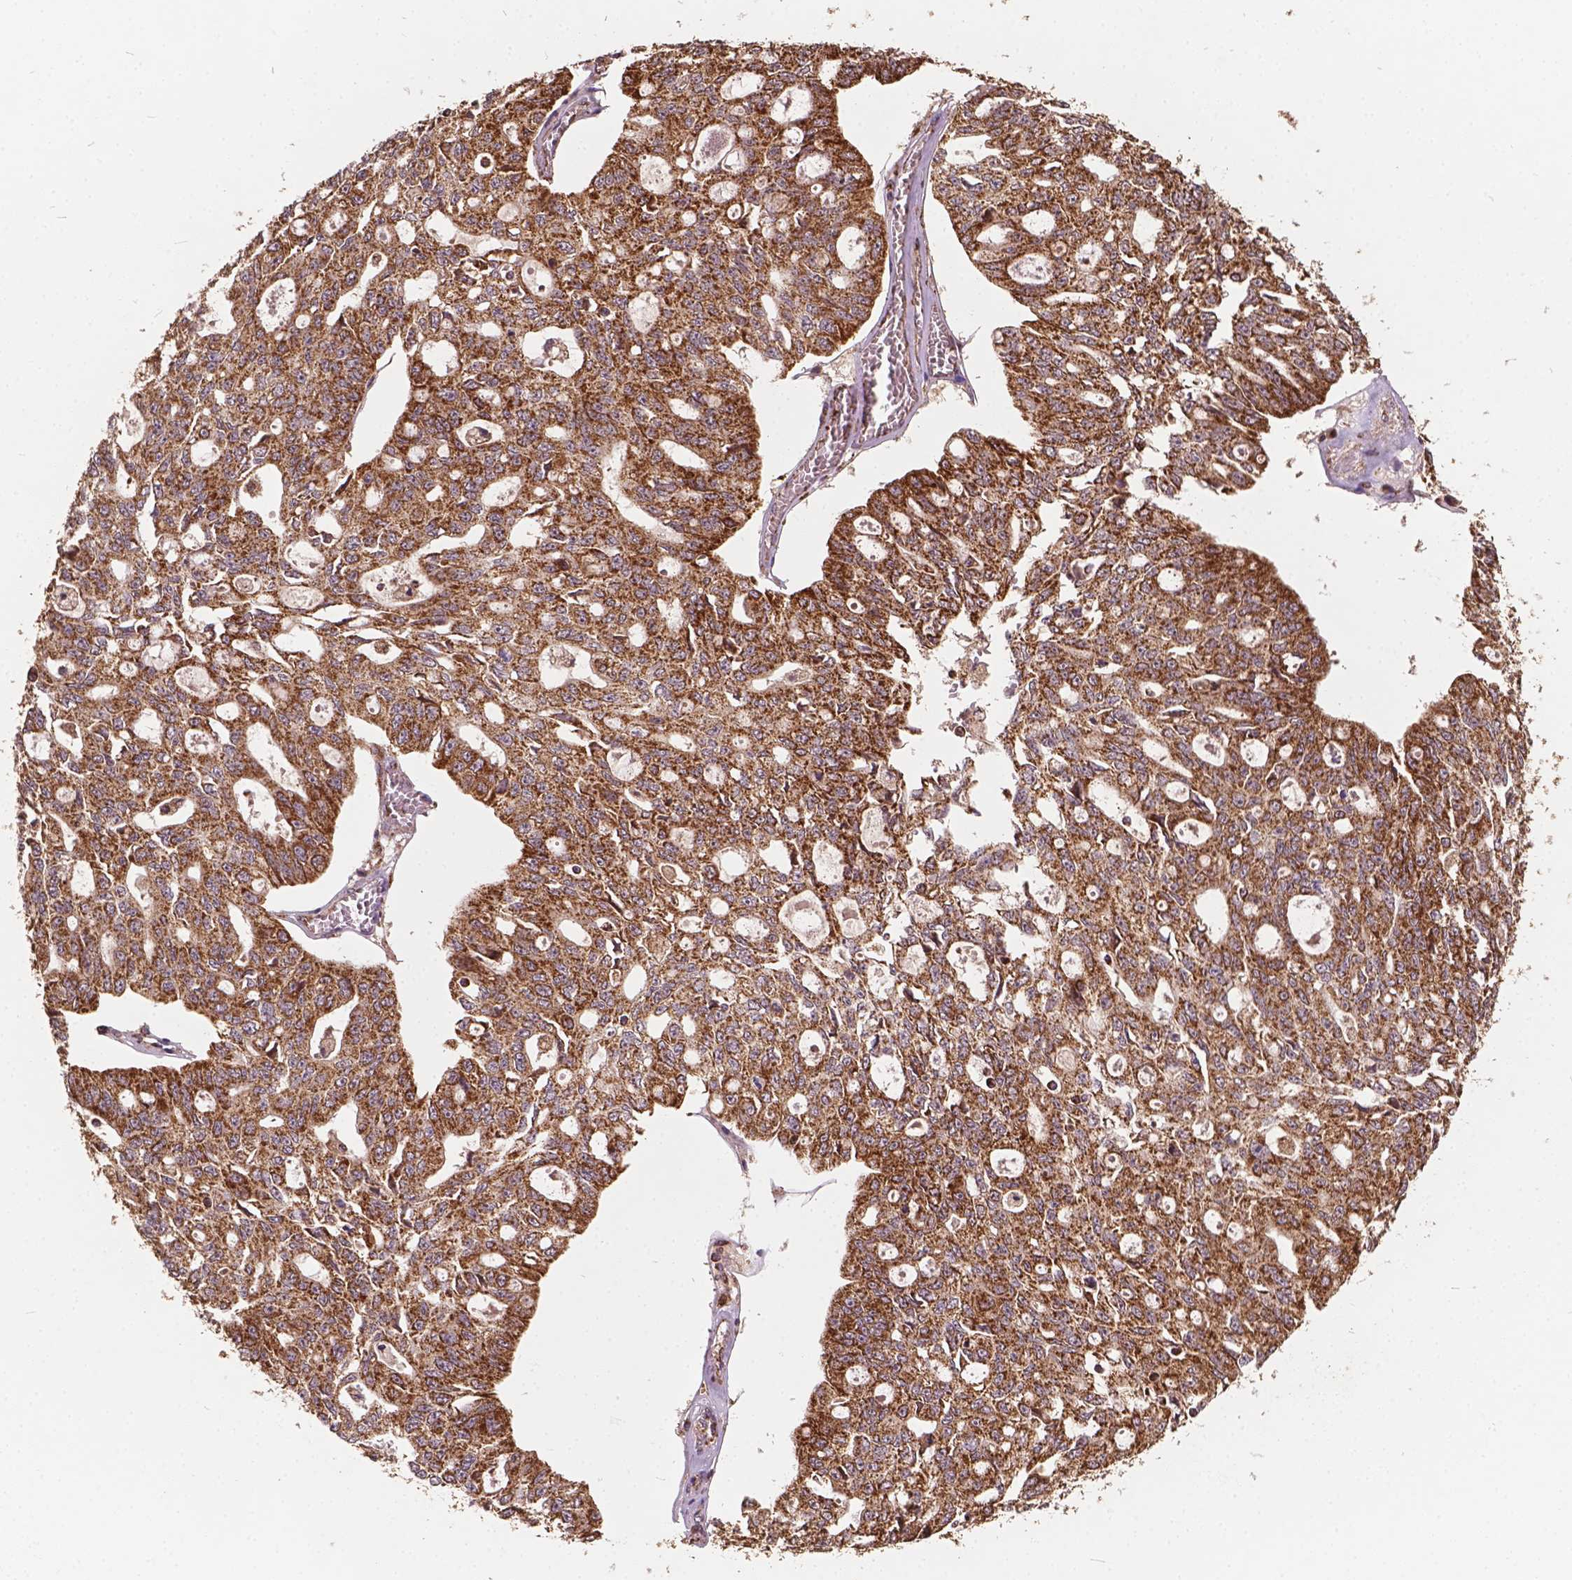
{"staining": {"intensity": "strong", "quantity": ">75%", "location": "cytoplasmic/membranous"}, "tissue": "ovarian cancer", "cell_type": "Tumor cells", "image_type": "cancer", "snomed": [{"axis": "morphology", "description": "Carcinoma, endometroid"}, {"axis": "topography", "description": "Ovary"}], "caption": "This micrograph shows immunohistochemistry staining of human ovarian endometroid carcinoma, with high strong cytoplasmic/membranous staining in approximately >75% of tumor cells.", "gene": "UBXN2A", "patient": {"sex": "female", "age": 65}}